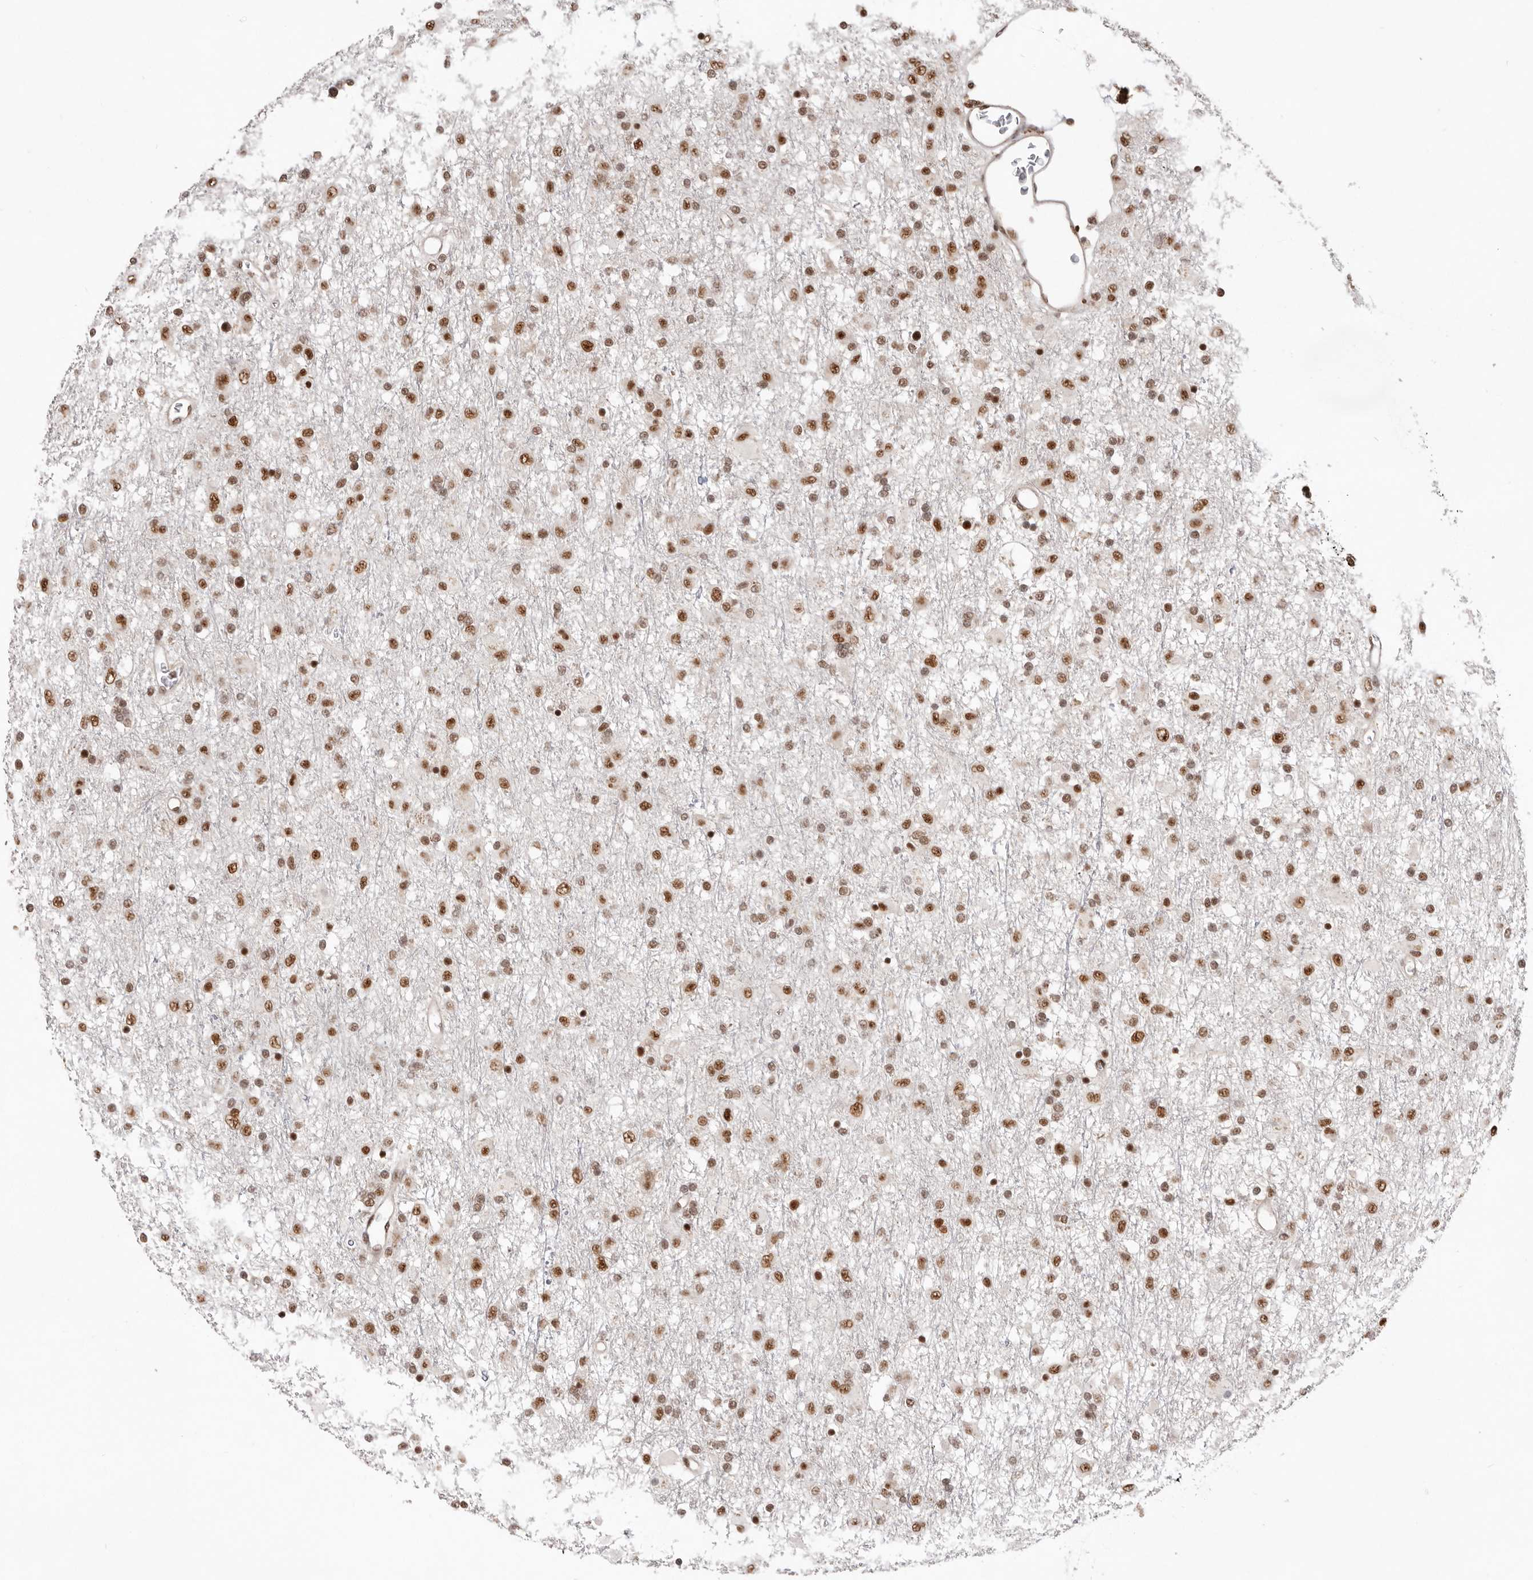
{"staining": {"intensity": "moderate", "quantity": ">75%", "location": "nuclear"}, "tissue": "glioma", "cell_type": "Tumor cells", "image_type": "cancer", "snomed": [{"axis": "morphology", "description": "Glioma, malignant, Low grade"}, {"axis": "topography", "description": "Brain"}], "caption": "Protein positivity by IHC displays moderate nuclear staining in about >75% of tumor cells in glioma.", "gene": "CHTOP", "patient": {"sex": "male", "age": 65}}